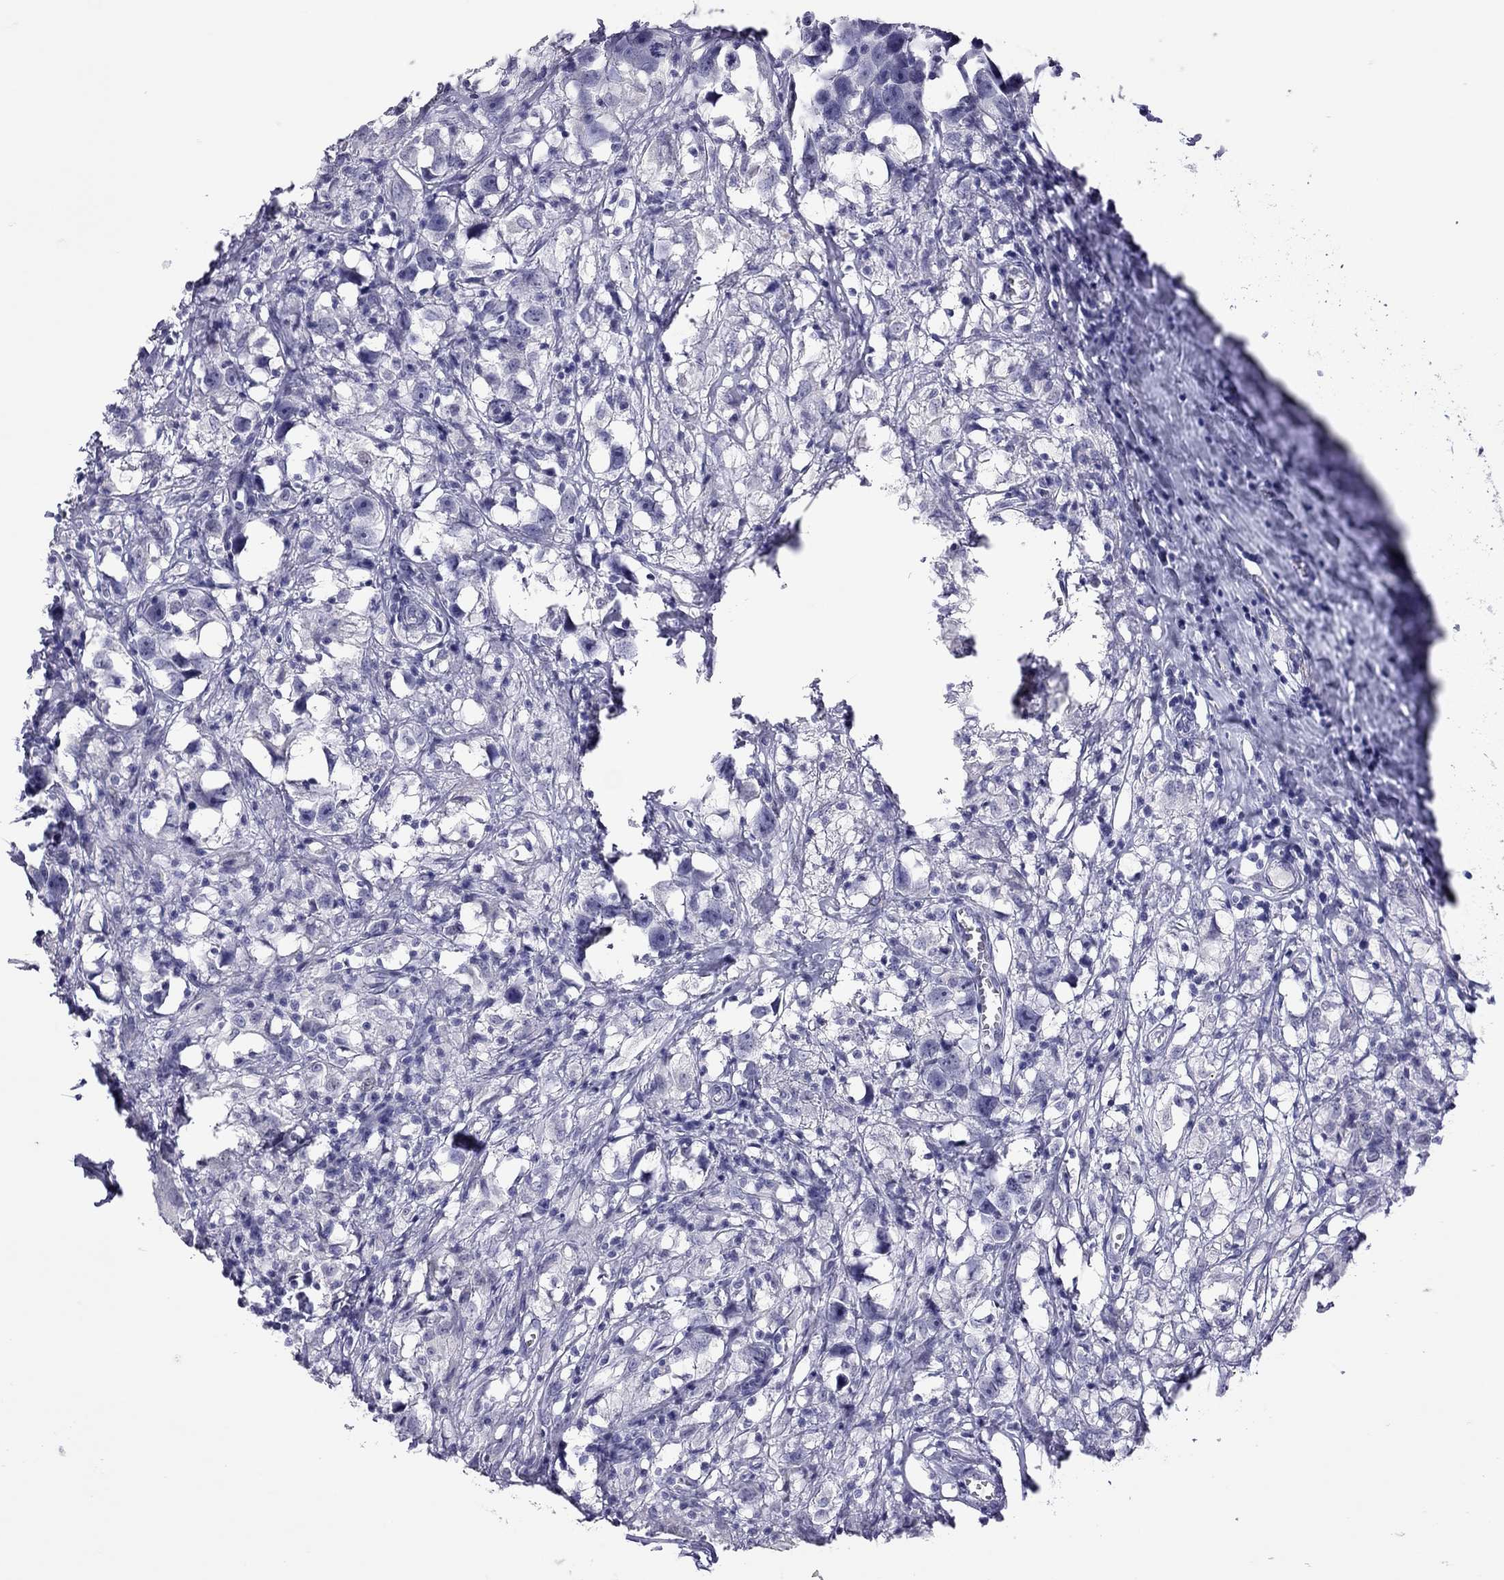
{"staining": {"intensity": "negative", "quantity": "none", "location": "none"}, "tissue": "testis cancer", "cell_type": "Tumor cells", "image_type": "cancer", "snomed": [{"axis": "morphology", "description": "Seminoma, NOS"}, {"axis": "topography", "description": "Testis"}], "caption": "Immunohistochemical staining of human testis cancer displays no significant staining in tumor cells.", "gene": "MUC16", "patient": {"sex": "male", "age": 49}}